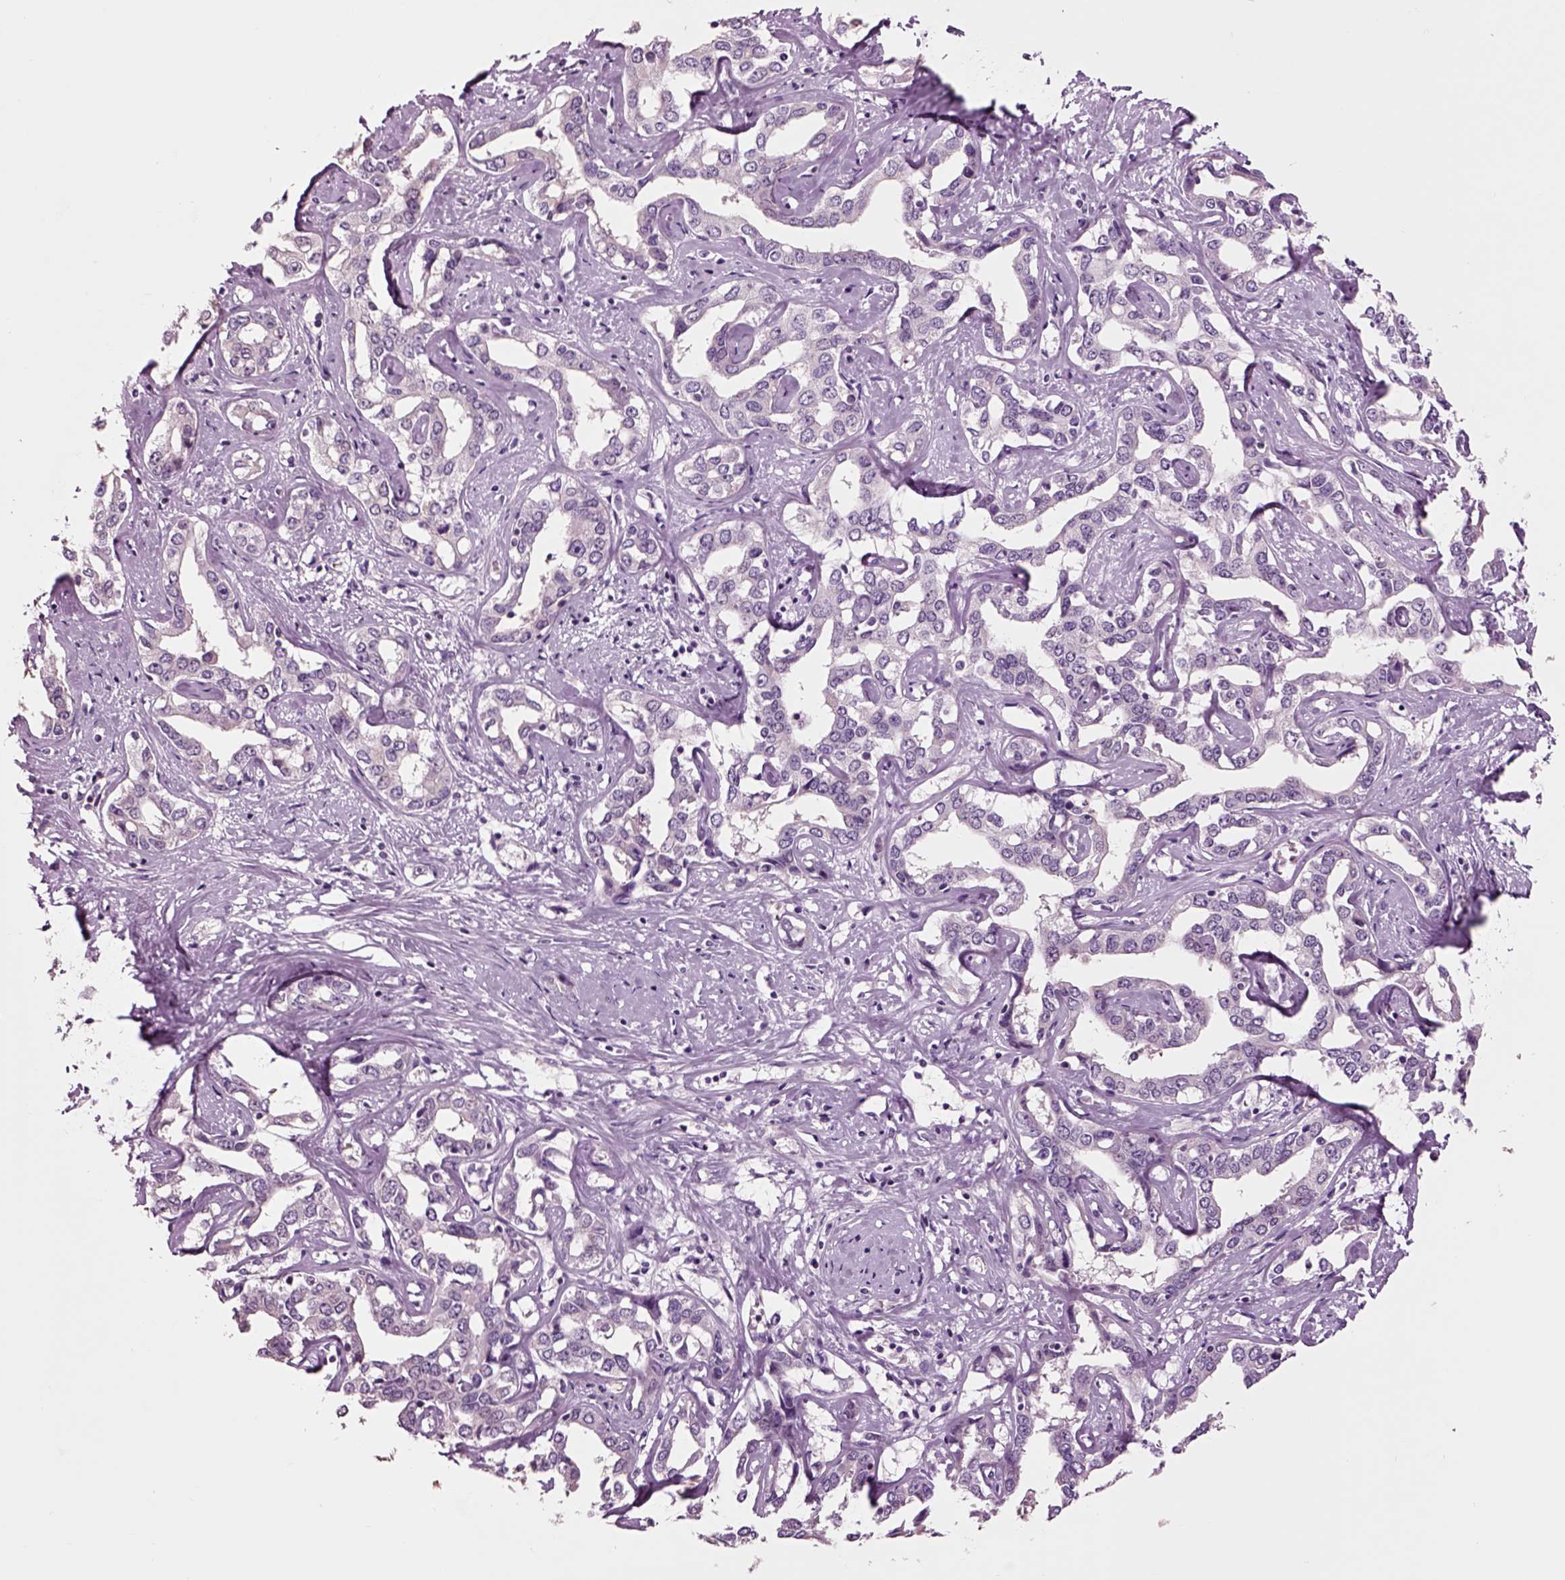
{"staining": {"intensity": "negative", "quantity": "none", "location": "none"}, "tissue": "liver cancer", "cell_type": "Tumor cells", "image_type": "cancer", "snomed": [{"axis": "morphology", "description": "Cholangiocarcinoma"}, {"axis": "topography", "description": "Liver"}], "caption": "Histopathology image shows no protein staining in tumor cells of liver cholangiocarcinoma tissue.", "gene": "CHGB", "patient": {"sex": "male", "age": 59}}